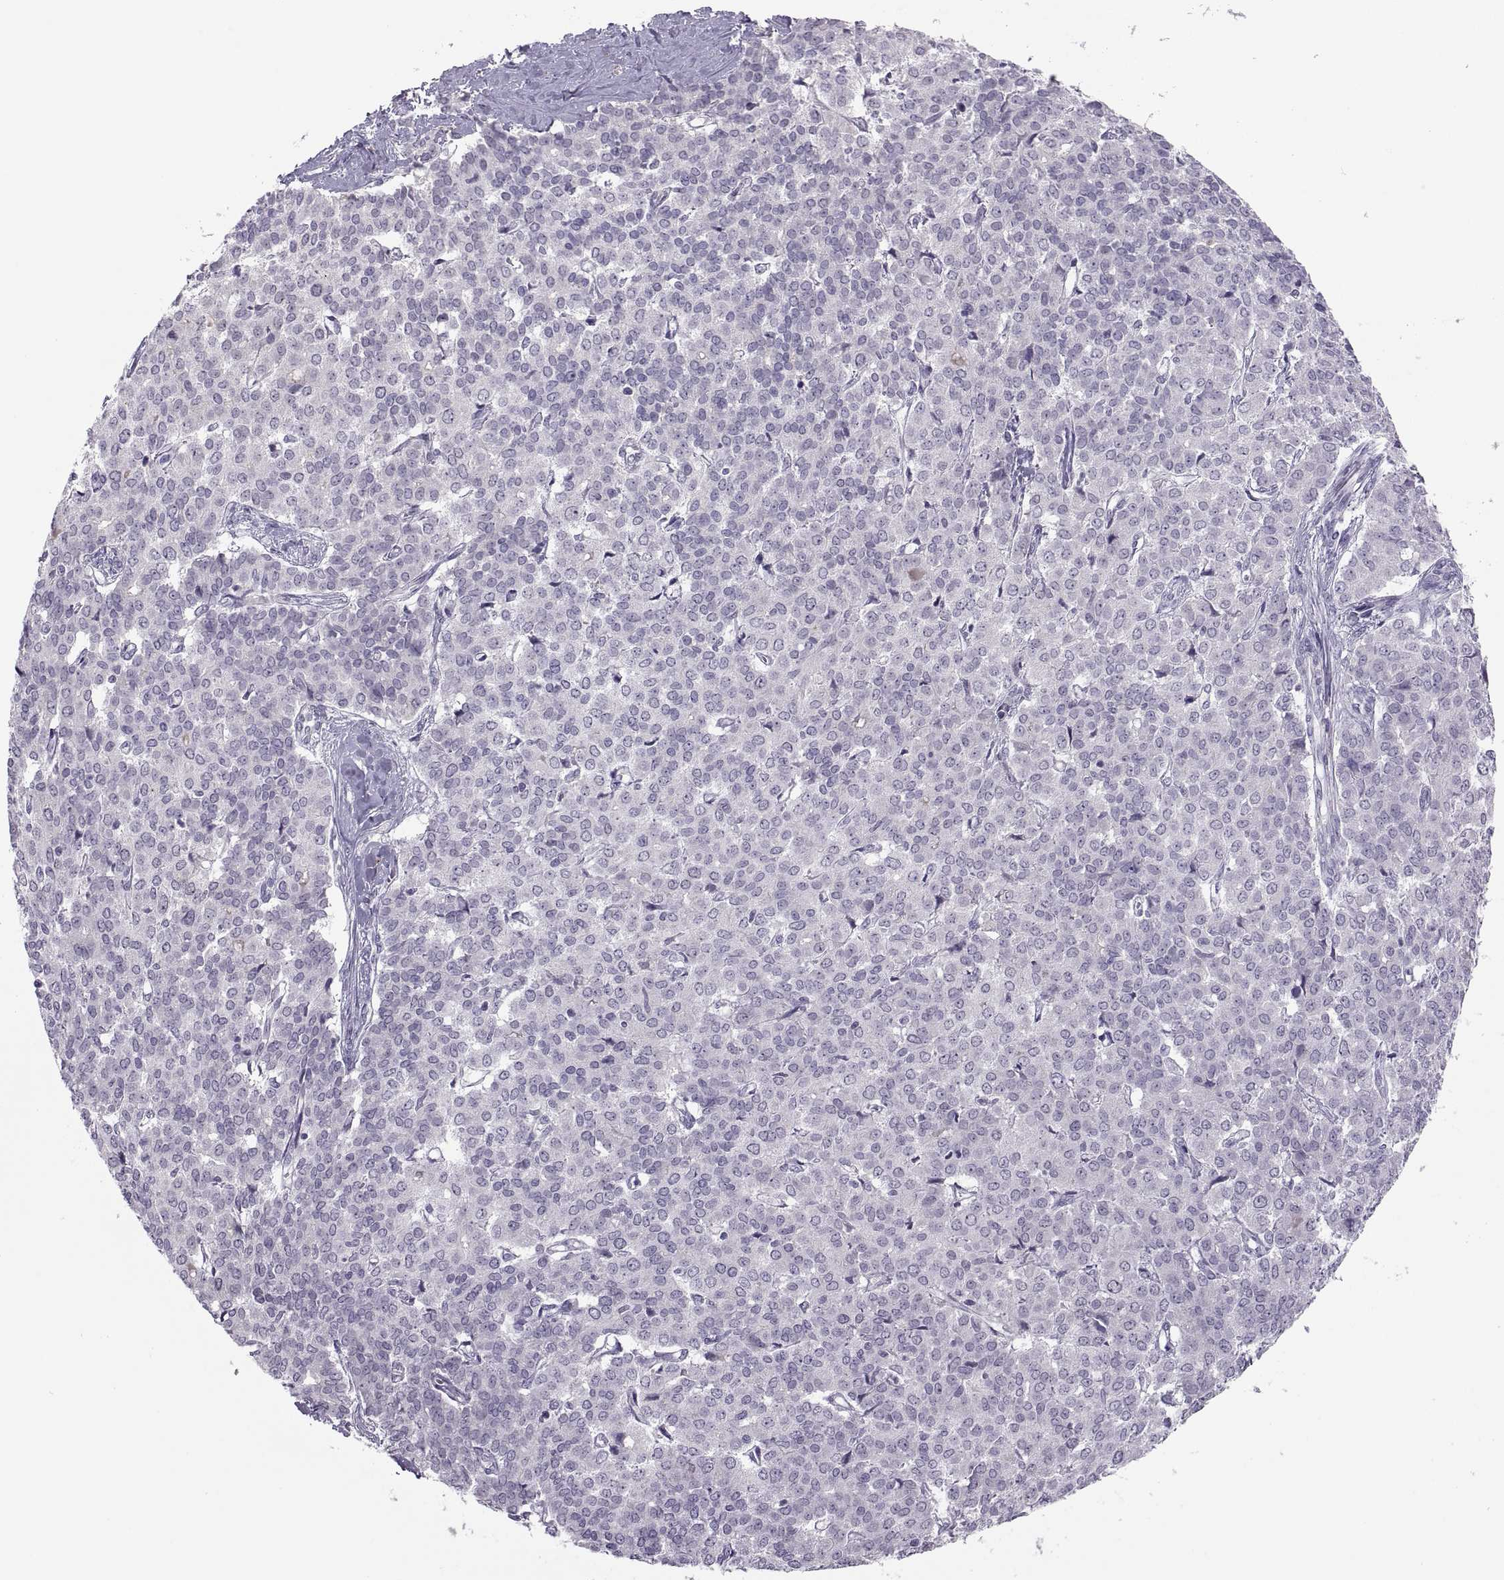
{"staining": {"intensity": "negative", "quantity": "none", "location": "none"}, "tissue": "liver cancer", "cell_type": "Tumor cells", "image_type": "cancer", "snomed": [{"axis": "morphology", "description": "Cholangiocarcinoma"}, {"axis": "topography", "description": "Liver"}], "caption": "Human cholangiocarcinoma (liver) stained for a protein using immunohistochemistry (IHC) reveals no positivity in tumor cells.", "gene": "CHCT1", "patient": {"sex": "female", "age": 47}}